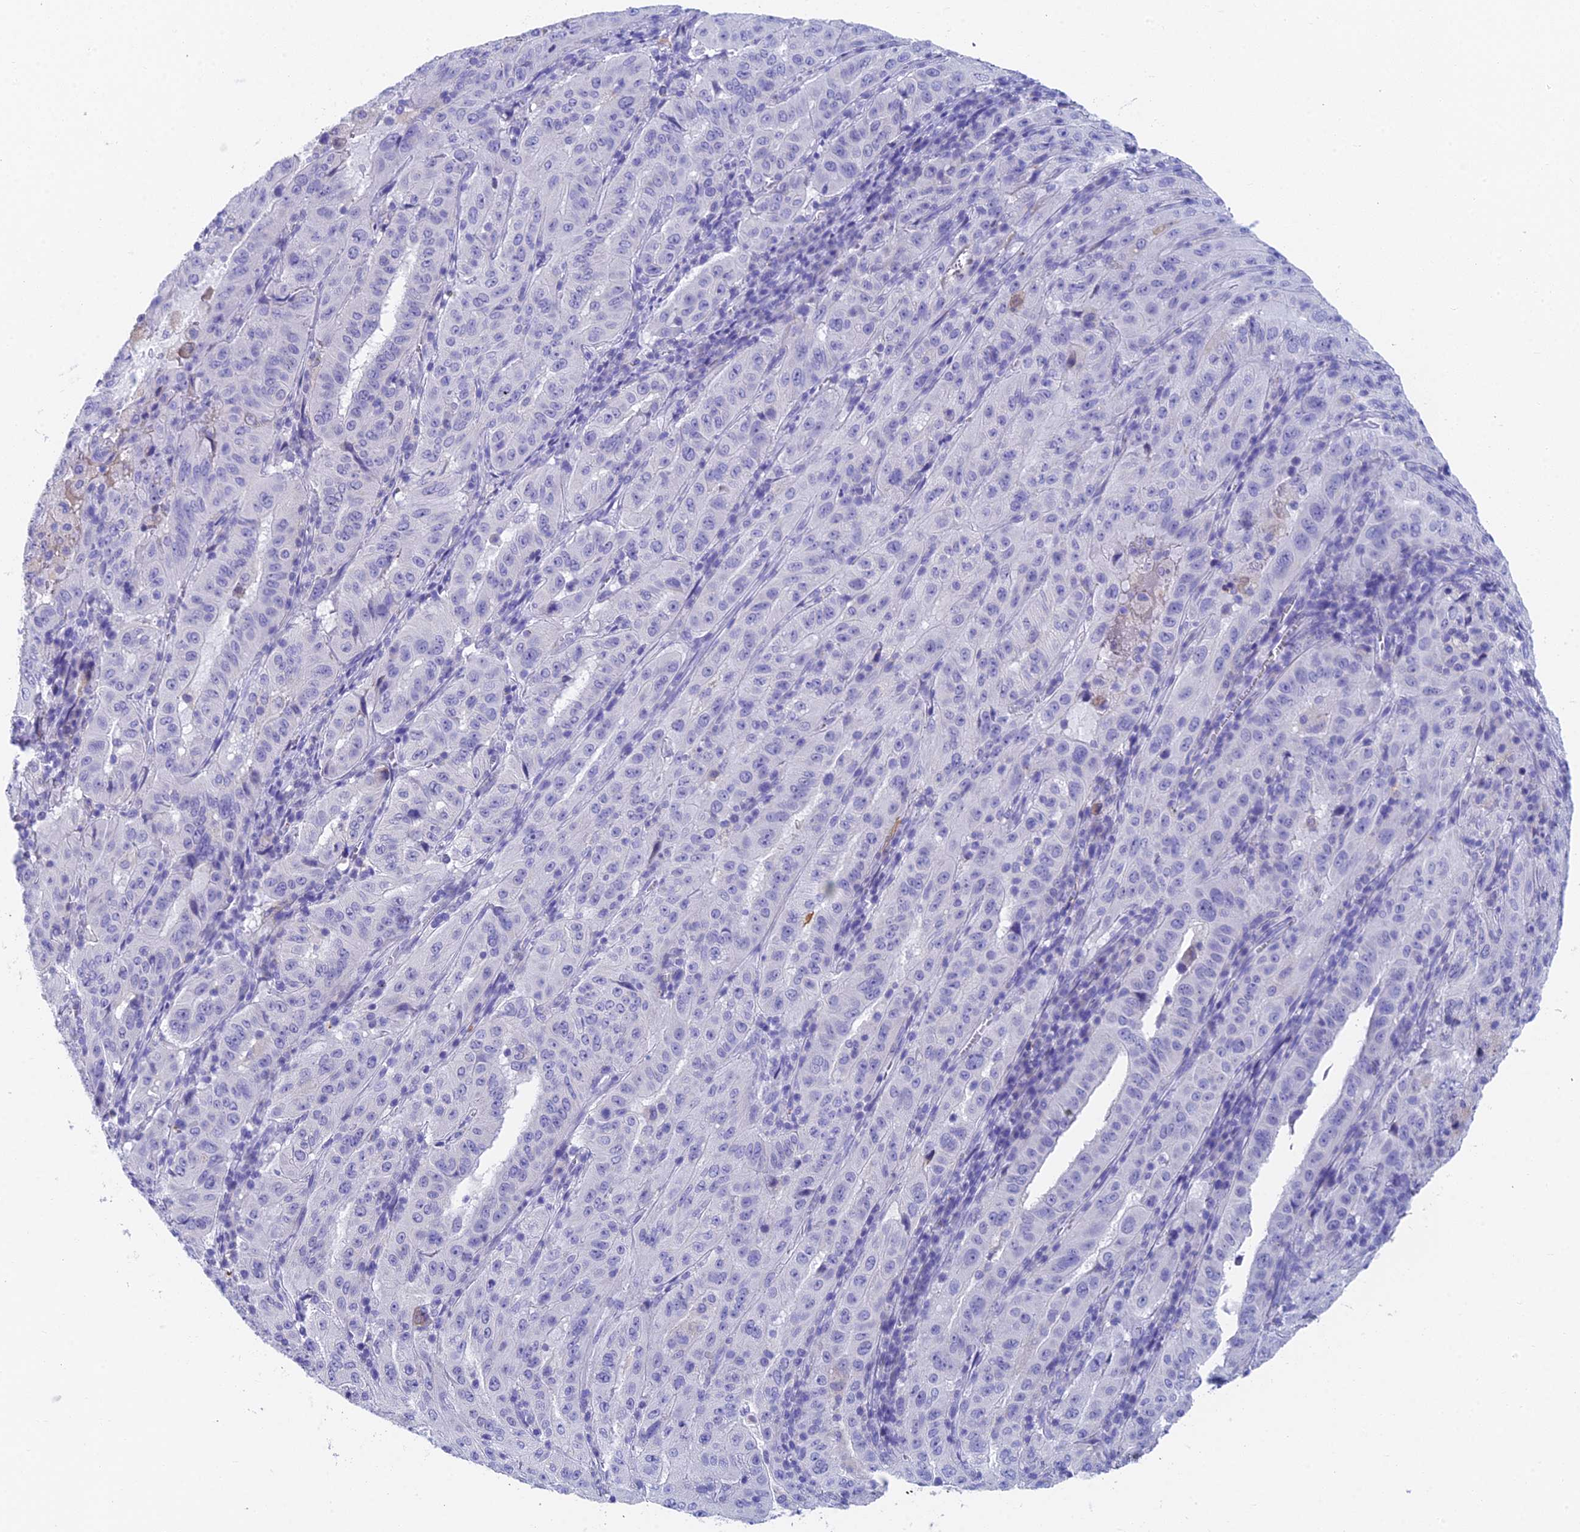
{"staining": {"intensity": "negative", "quantity": "none", "location": "none"}, "tissue": "pancreatic cancer", "cell_type": "Tumor cells", "image_type": "cancer", "snomed": [{"axis": "morphology", "description": "Adenocarcinoma, NOS"}, {"axis": "topography", "description": "Pancreas"}], "caption": "An IHC histopathology image of pancreatic adenocarcinoma is shown. There is no staining in tumor cells of pancreatic adenocarcinoma. The staining is performed using DAB brown chromogen with nuclei counter-stained in using hematoxylin.", "gene": "ADAMTS13", "patient": {"sex": "male", "age": 63}}